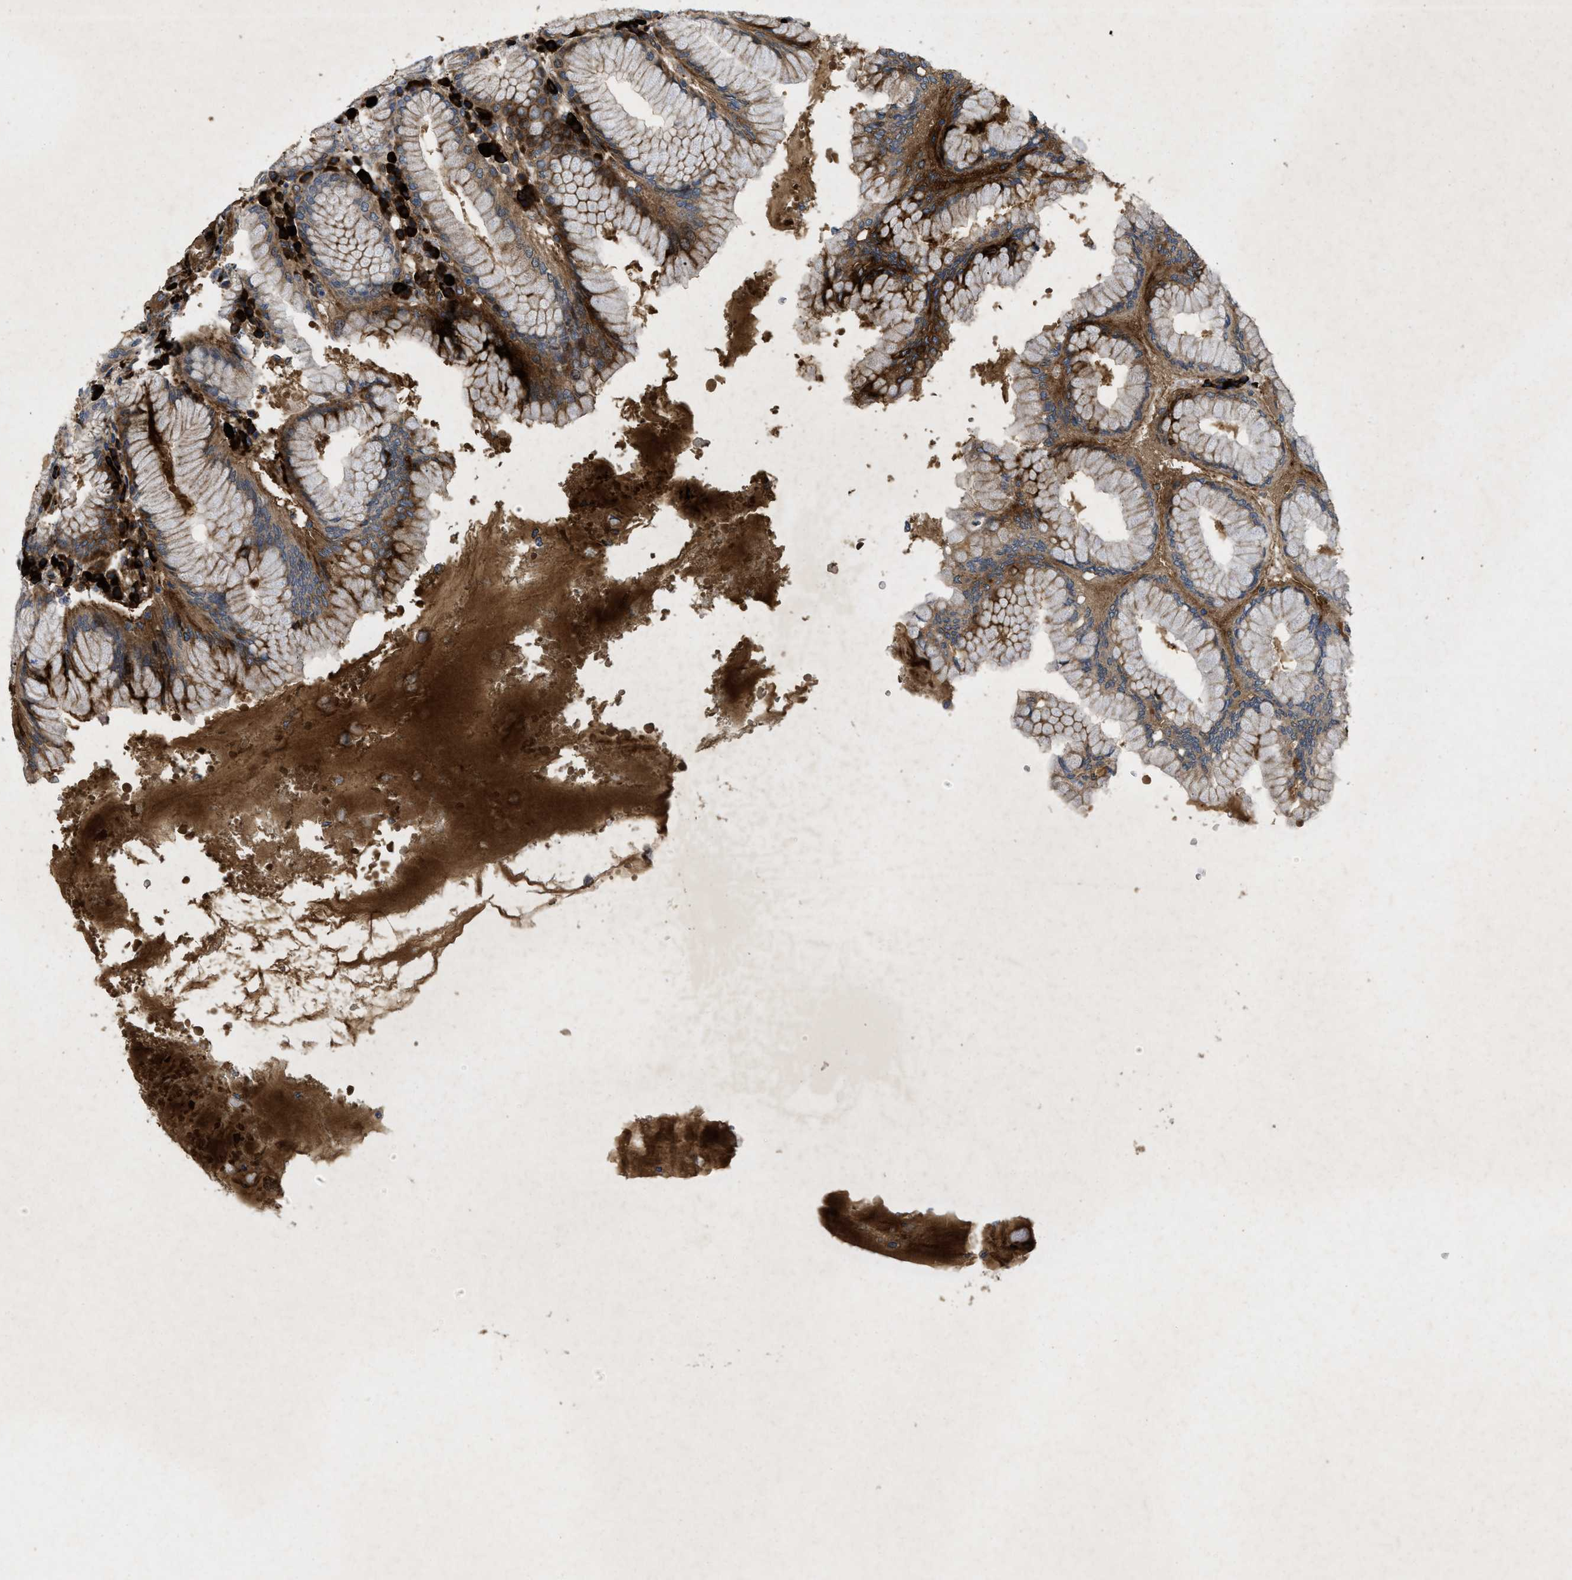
{"staining": {"intensity": "strong", "quantity": "25%-75%", "location": "cytoplasmic/membranous"}, "tissue": "stomach", "cell_type": "Glandular cells", "image_type": "normal", "snomed": [{"axis": "morphology", "description": "Normal tissue, NOS"}, {"axis": "topography", "description": "Stomach"}, {"axis": "topography", "description": "Stomach, lower"}], "caption": "About 25%-75% of glandular cells in normal stomach display strong cytoplasmic/membranous protein positivity as visualized by brown immunohistochemical staining.", "gene": "HSPA12B", "patient": {"sex": "female", "age": 56}}